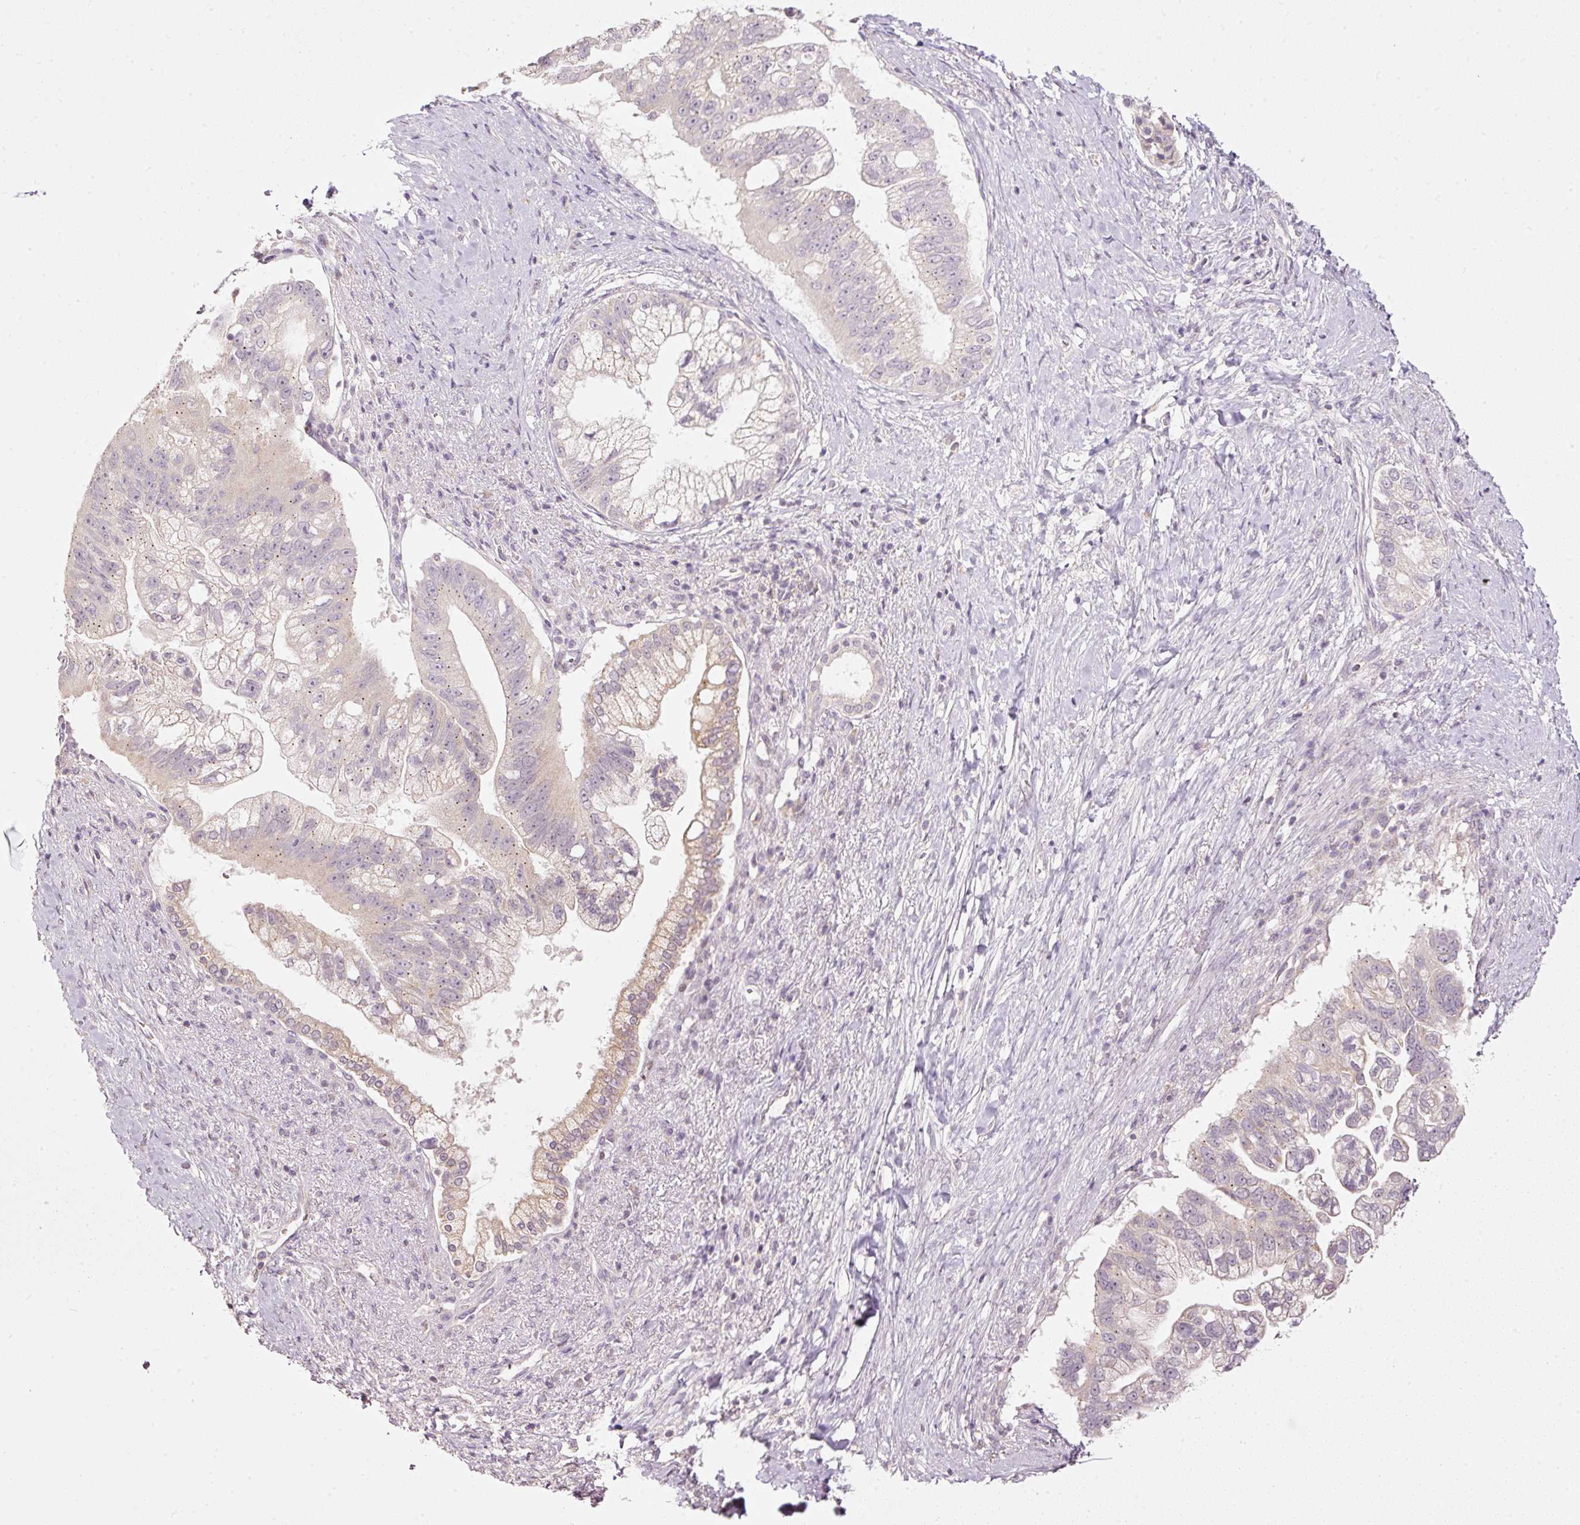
{"staining": {"intensity": "weak", "quantity": "<25%", "location": "cytoplasmic/membranous"}, "tissue": "pancreatic cancer", "cell_type": "Tumor cells", "image_type": "cancer", "snomed": [{"axis": "morphology", "description": "Adenocarcinoma, NOS"}, {"axis": "topography", "description": "Pancreas"}], "caption": "This is a micrograph of IHC staining of pancreatic cancer (adenocarcinoma), which shows no positivity in tumor cells.", "gene": "TOB2", "patient": {"sex": "male", "age": 70}}